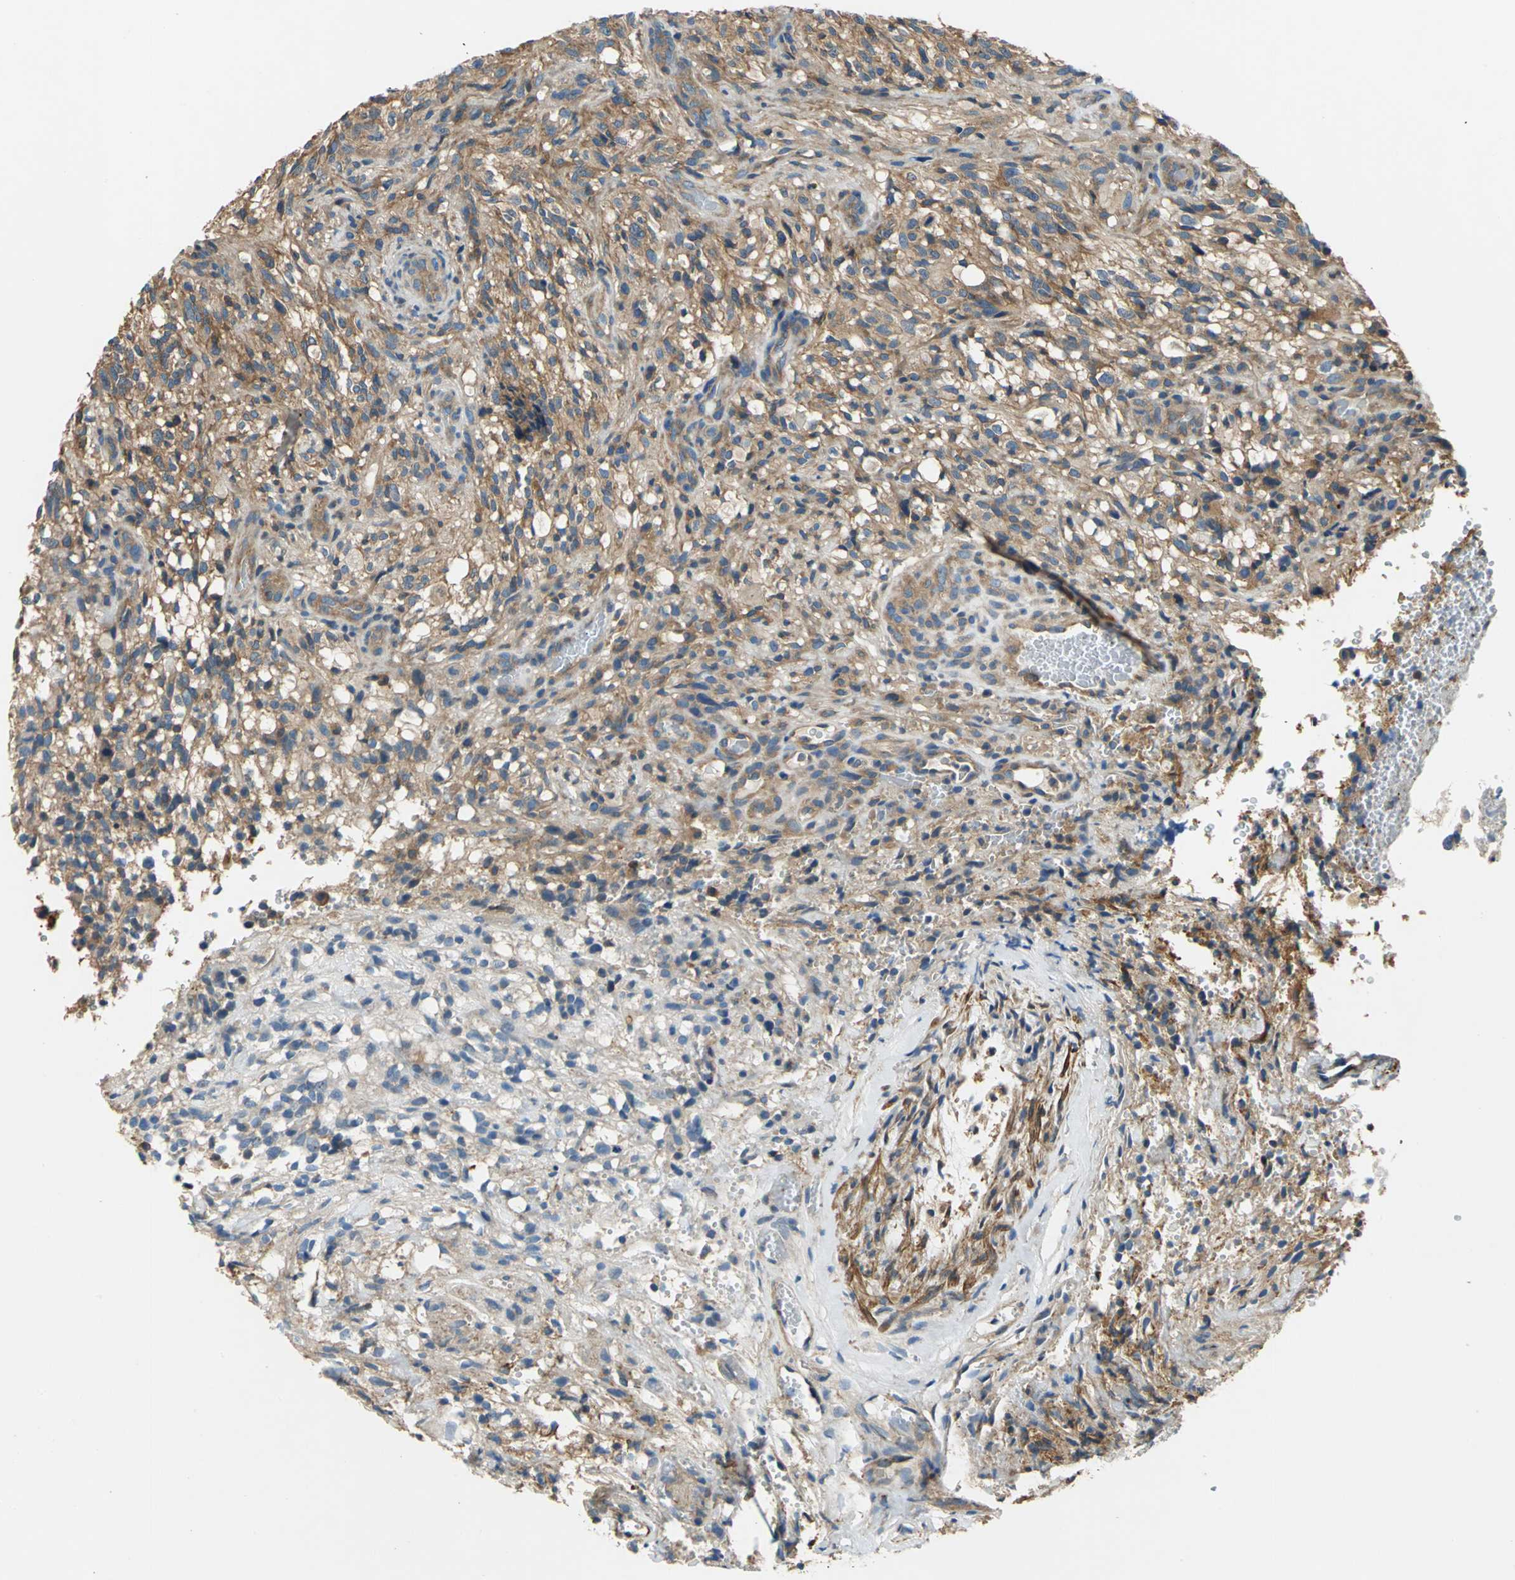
{"staining": {"intensity": "moderate", "quantity": ">75%", "location": "cytoplasmic/membranous"}, "tissue": "glioma", "cell_type": "Tumor cells", "image_type": "cancer", "snomed": [{"axis": "morphology", "description": "Normal tissue, NOS"}, {"axis": "morphology", "description": "Glioma, malignant, High grade"}, {"axis": "topography", "description": "Cerebral cortex"}], "caption": "A micrograph showing moderate cytoplasmic/membranous expression in about >75% of tumor cells in malignant high-grade glioma, as visualized by brown immunohistochemical staining.", "gene": "DDX3Y", "patient": {"sex": "male", "age": 75}}